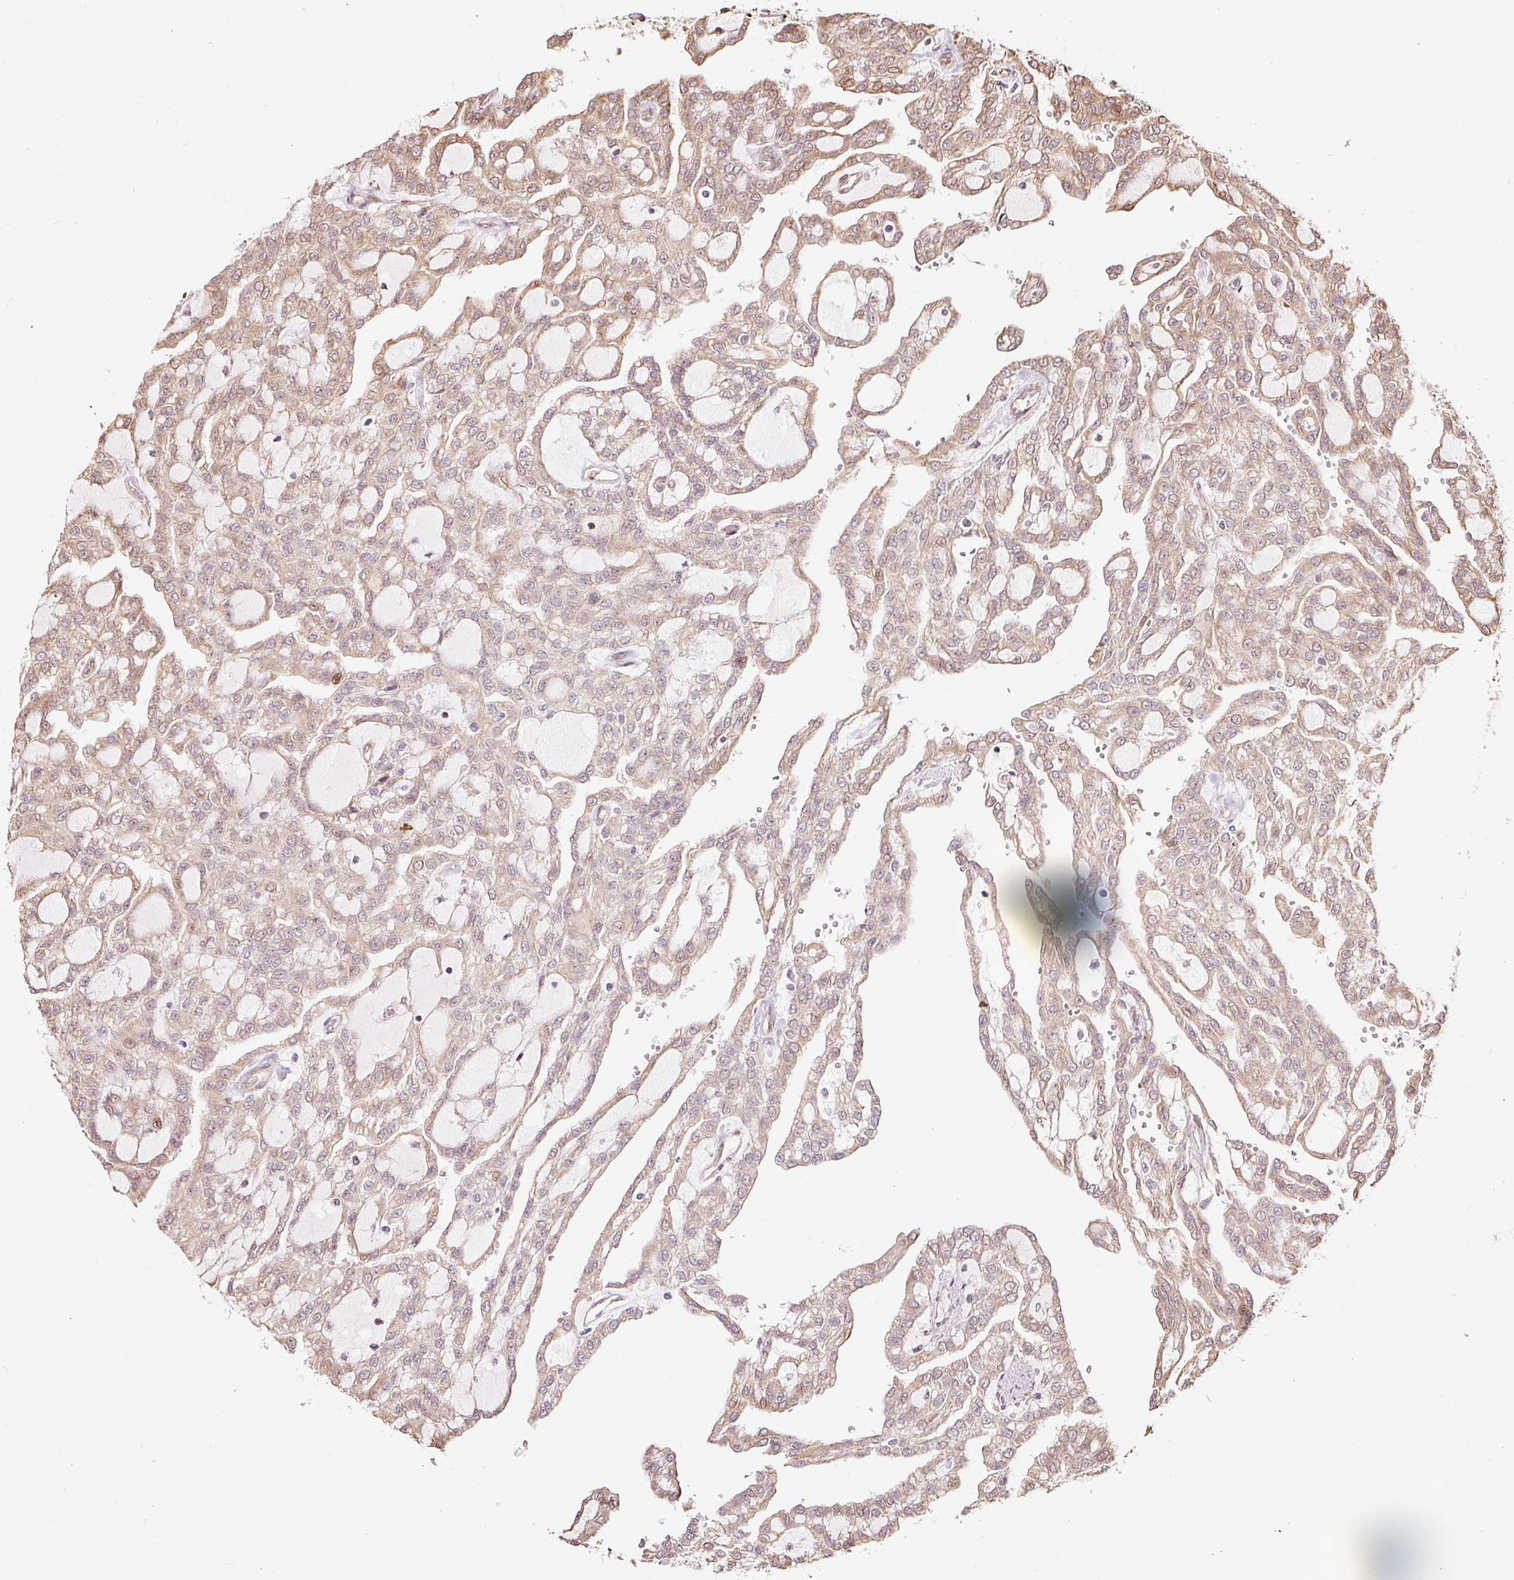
{"staining": {"intensity": "moderate", "quantity": "25%-75%", "location": "cytoplasmic/membranous"}, "tissue": "renal cancer", "cell_type": "Tumor cells", "image_type": "cancer", "snomed": [{"axis": "morphology", "description": "Adenocarcinoma, NOS"}, {"axis": "topography", "description": "Kidney"}], "caption": "Renal cancer (adenocarcinoma) stained for a protein (brown) reveals moderate cytoplasmic/membranous positive expression in approximately 25%-75% of tumor cells.", "gene": "ETF1", "patient": {"sex": "male", "age": 63}}